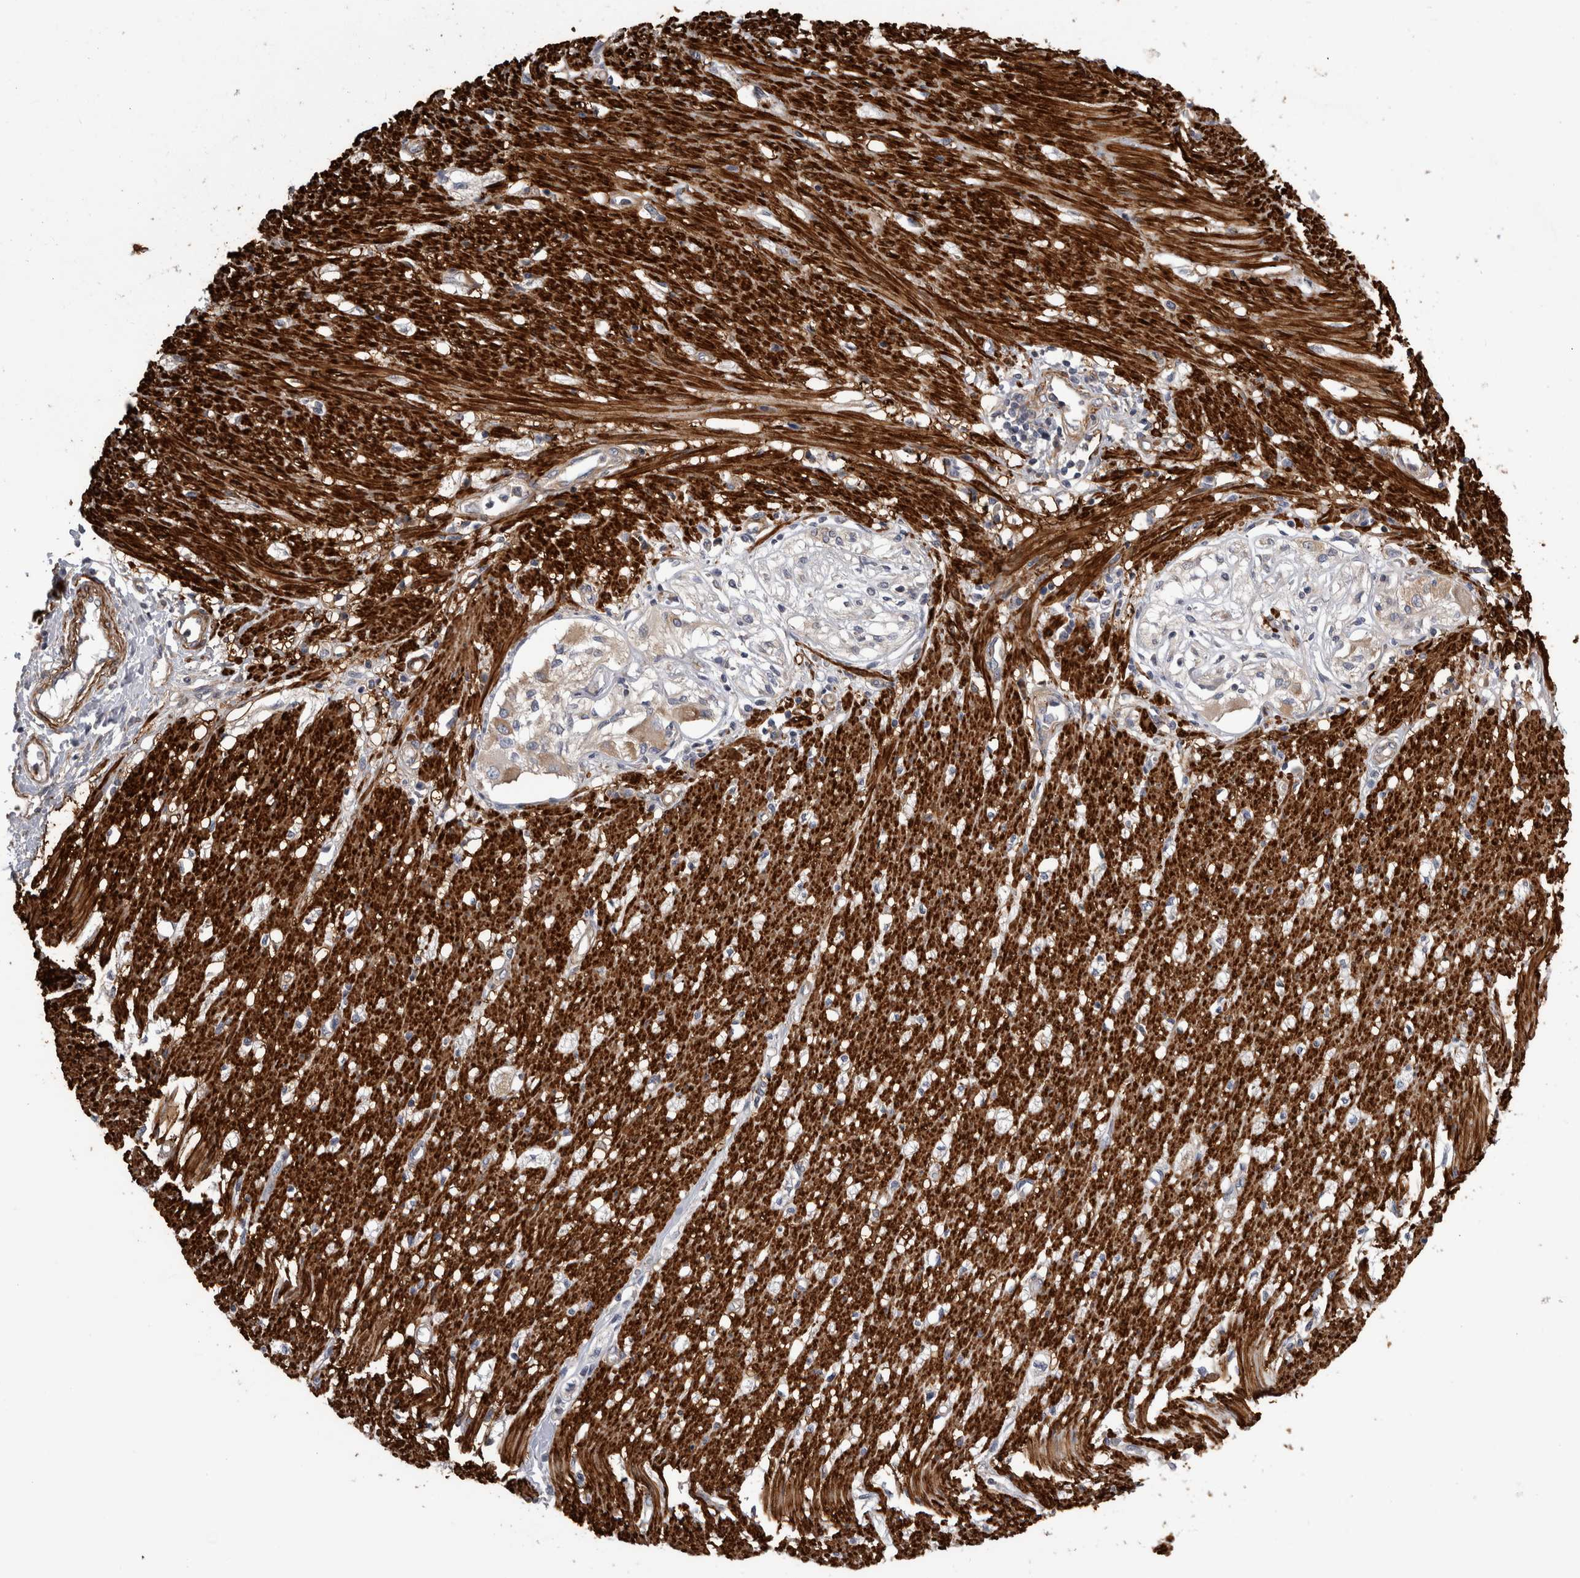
{"staining": {"intensity": "negative", "quantity": "none", "location": "none"}, "tissue": "soft tissue", "cell_type": "Fibroblasts", "image_type": "normal", "snomed": [{"axis": "morphology", "description": "Normal tissue, NOS"}, {"axis": "morphology", "description": "Adenocarcinoma, NOS"}, {"axis": "topography", "description": "Colon"}, {"axis": "topography", "description": "Peripheral nerve tissue"}], "caption": "Fibroblasts show no significant protein staining in benign soft tissue.", "gene": "EPRS1", "patient": {"sex": "male", "age": 14}}